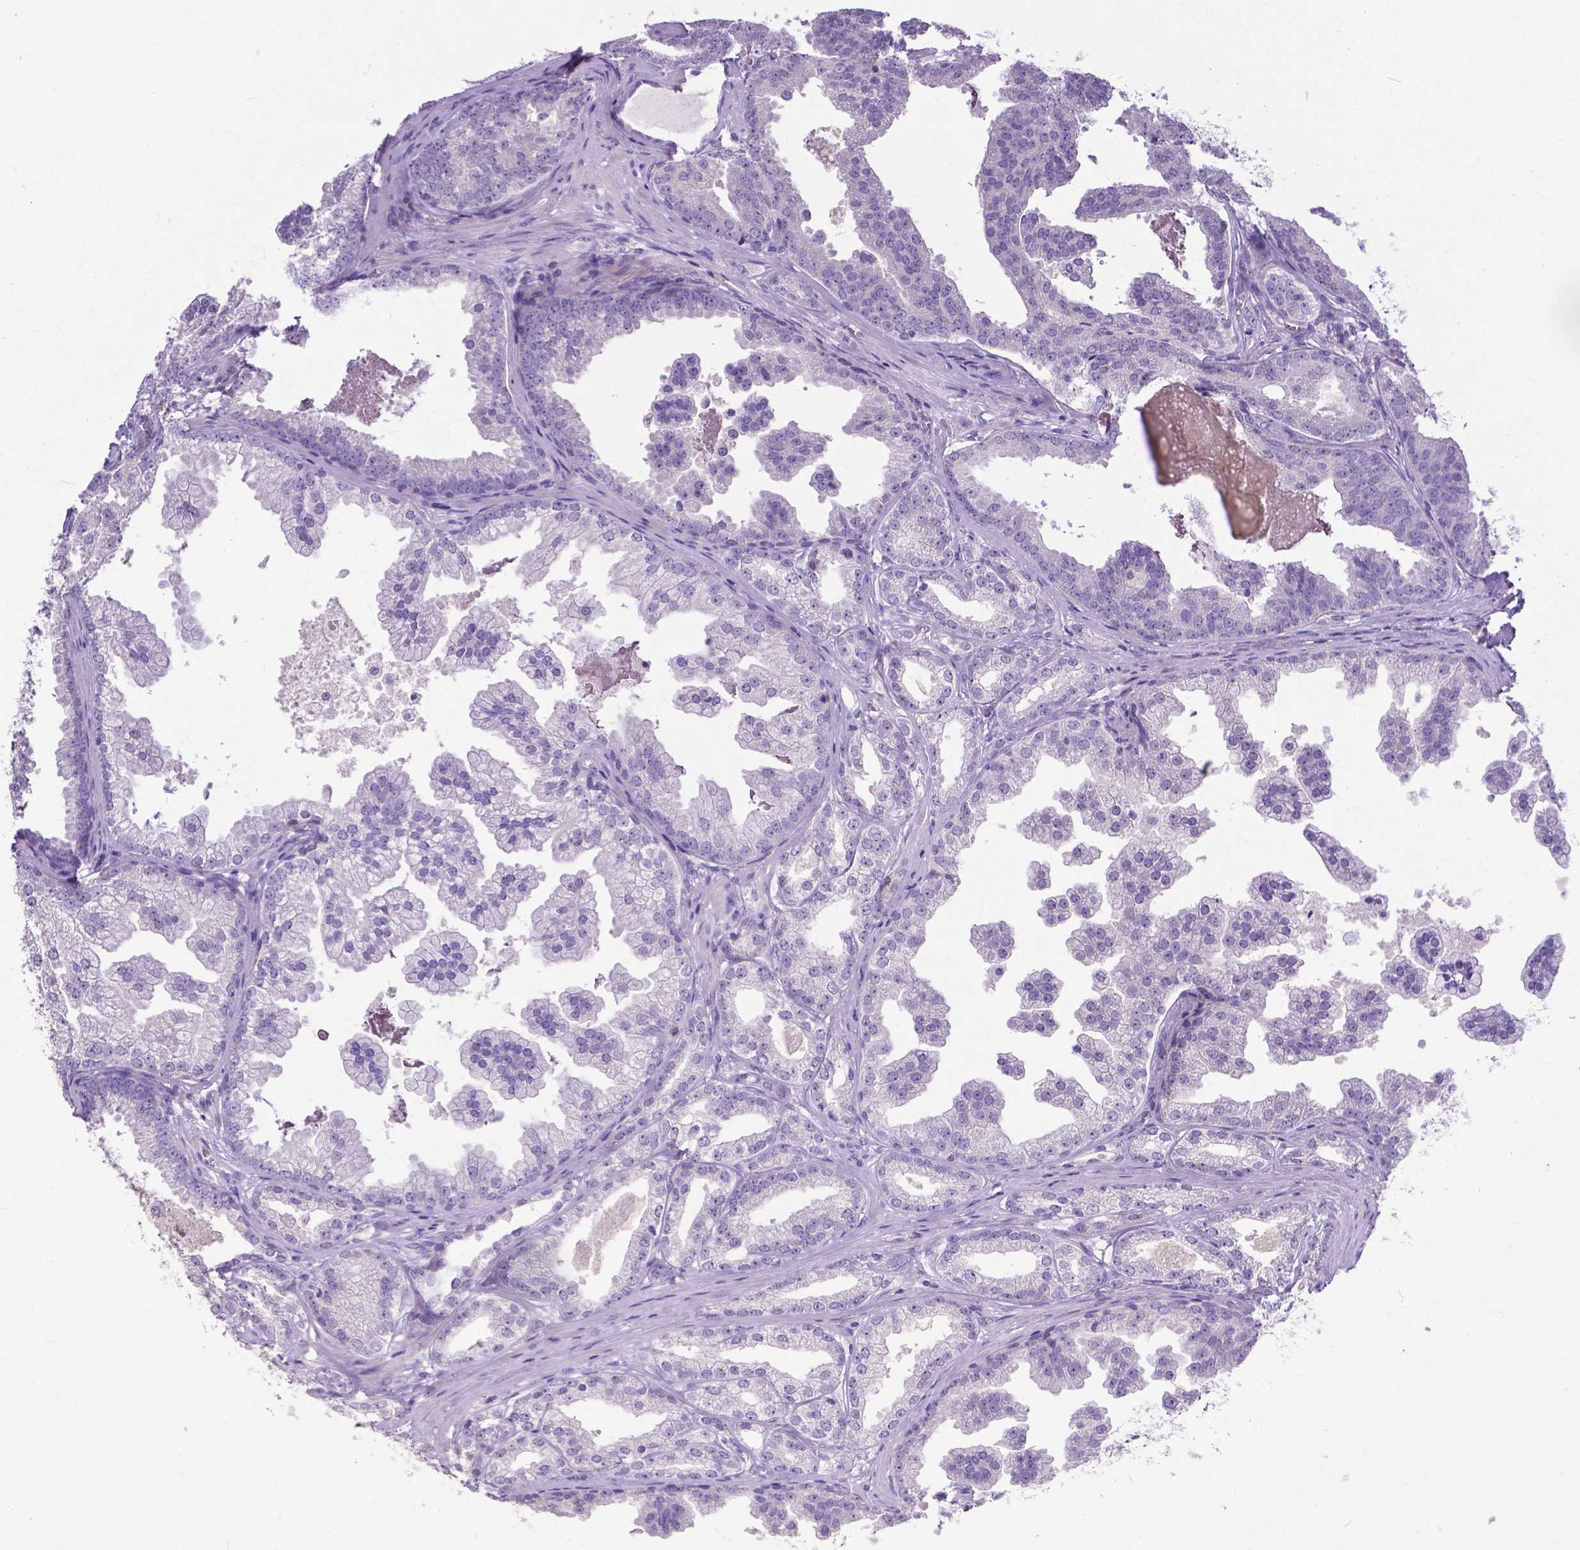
{"staining": {"intensity": "negative", "quantity": "none", "location": "none"}, "tissue": "prostate cancer", "cell_type": "Tumor cells", "image_type": "cancer", "snomed": [{"axis": "morphology", "description": "Adenocarcinoma, Low grade"}, {"axis": "topography", "description": "Prostate"}], "caption": "Immunohistochemistry of prostate cancer shows no expression in tumor cells.", "gene": "CD4", "patient": {"sex": "male", "age": 65}}